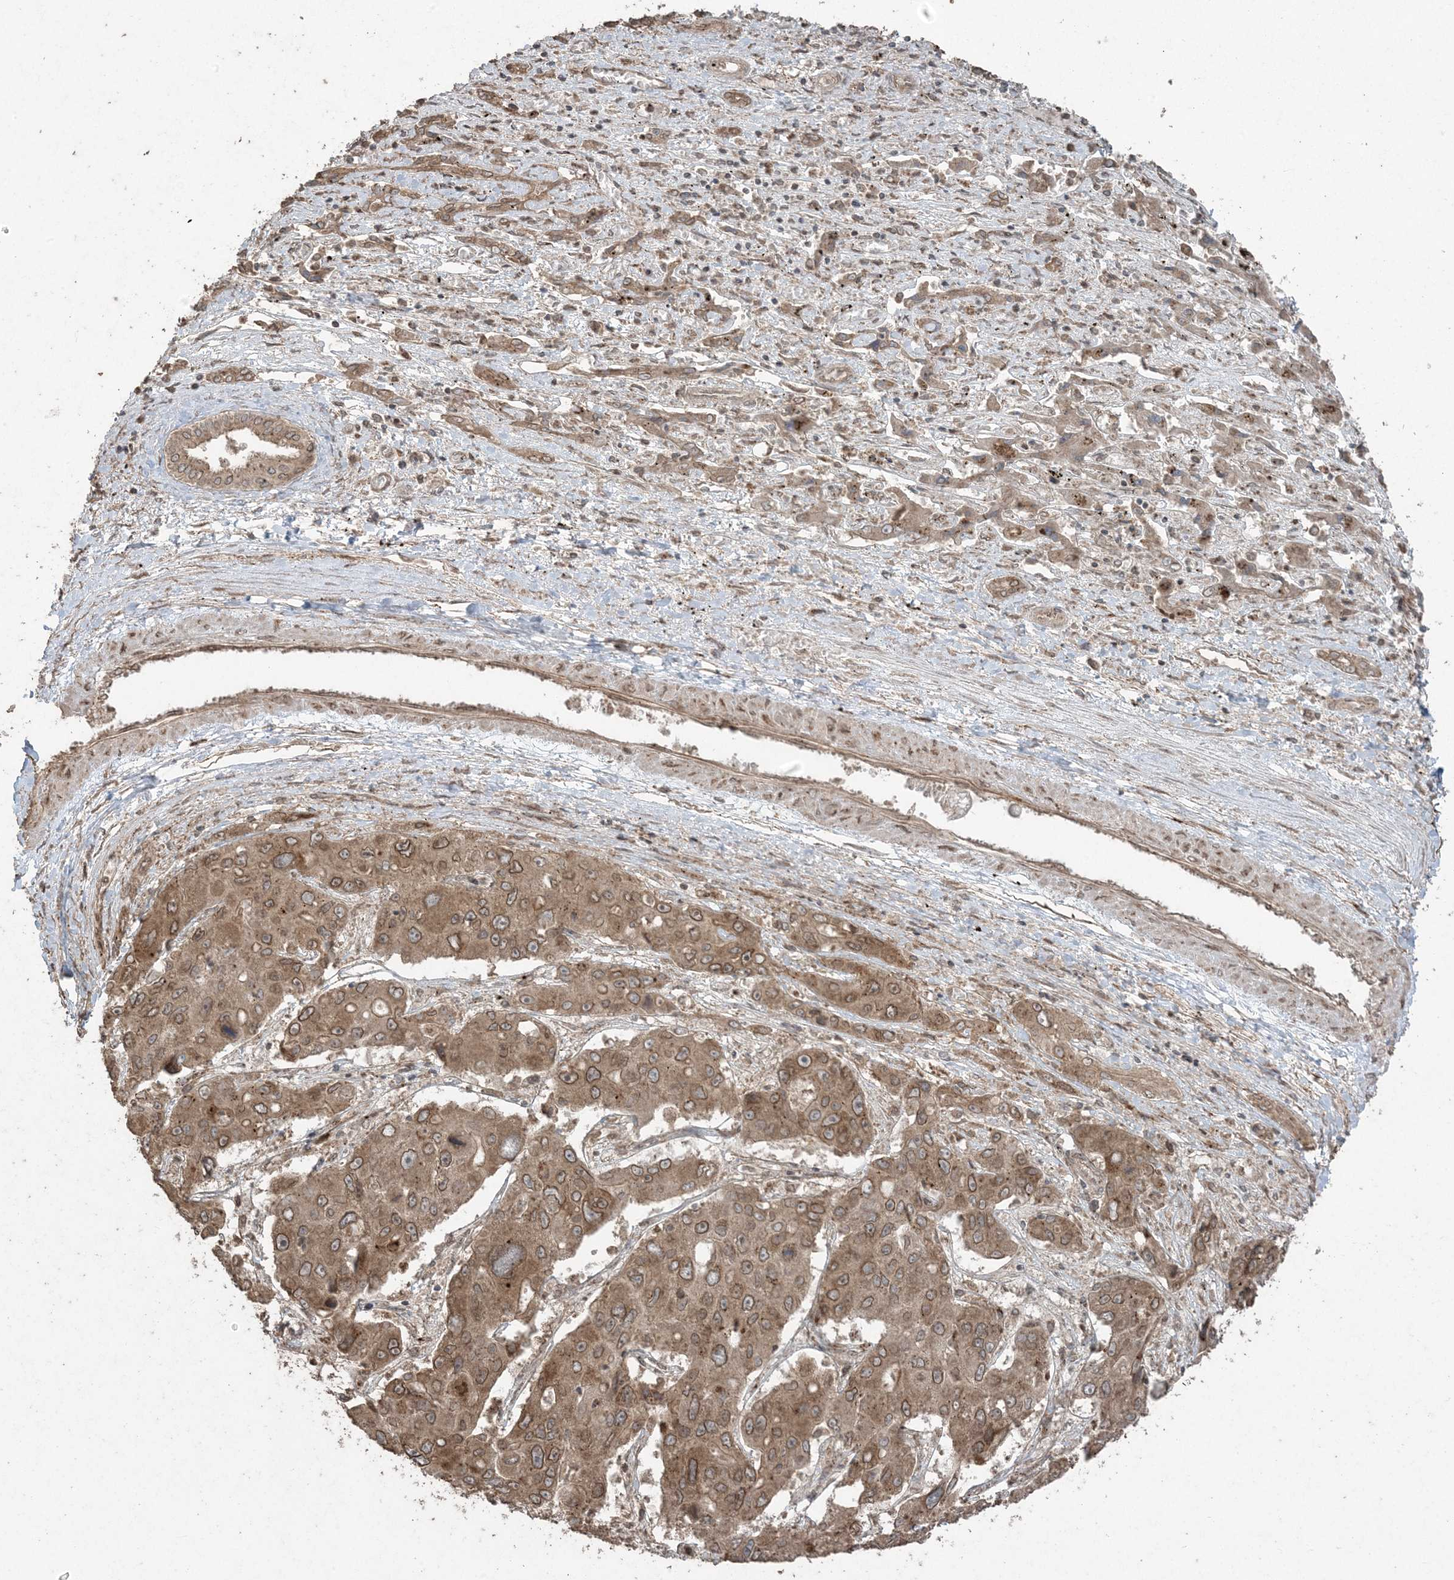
{"staining": {"intensity": "moderate", "quantity": ">75%", "location": "cytoplasmic/membranous,nuclear"}, "tissue": "liver cancer", "cell_type": "Tumor cells", "image_type": "cancer", "snomed": [{"axis": "morphology", "description": "Cholangiocarcinoma"}, {"axis": "topography", "description": "Liver"}], "caption": "Brown immunohistochemical staining in human liver cancer reveals moderate cytoplasmic/membranous and nuclear expression in approximately >75% of tumor cells. (DAB (3,3'-diaminobenzidine) = brown stain, brightfield microscopy at high magnification).", "gene": "DDX19B", "patient": {"sex": "male", "age": 67}}